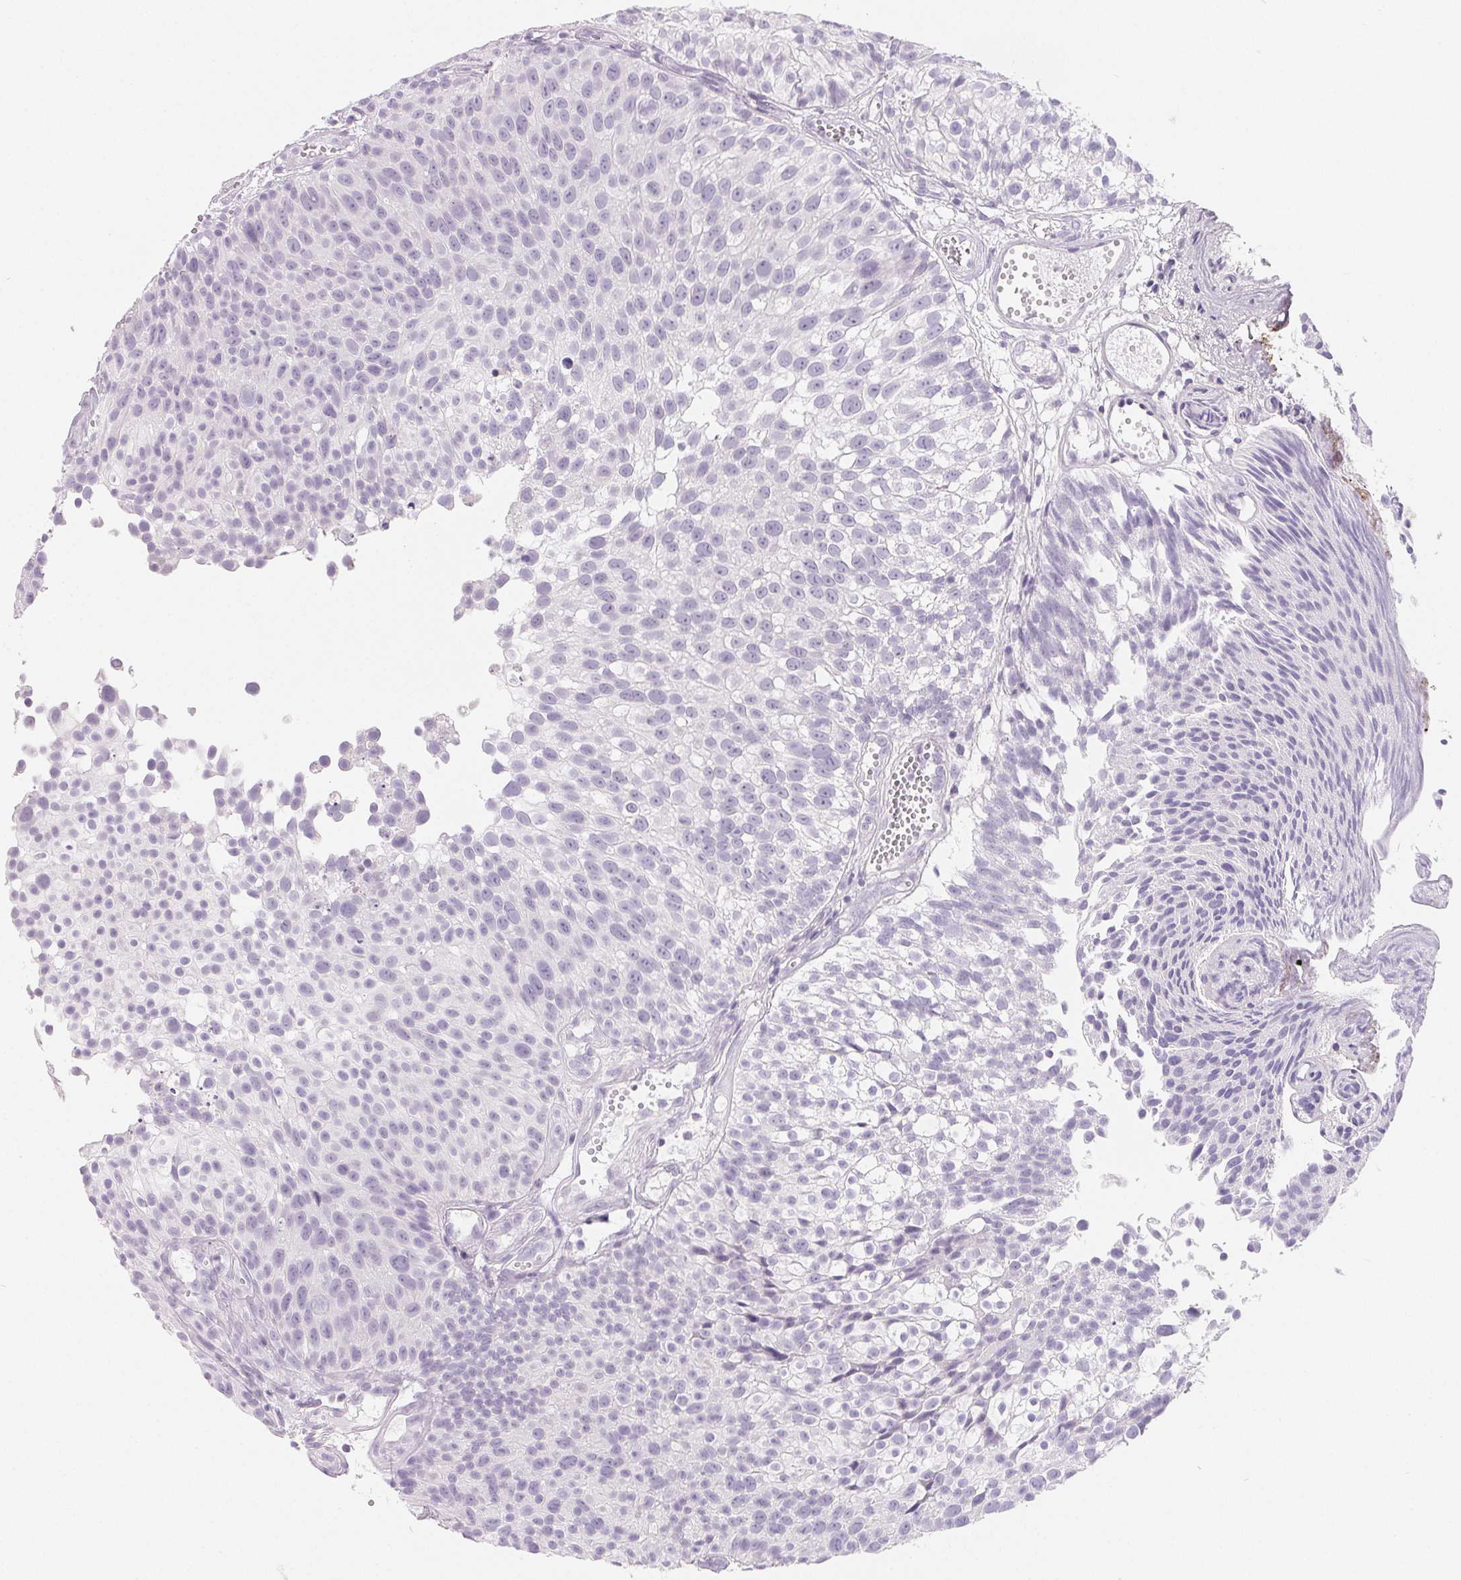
{"staining": {"intensity": "negative", "quantity": "none", "location": "none"}, "tissue": "urothelial cancer", "cell_type": "Tumor cells", "image_type": "cancer", "snomed": [{"axis": "morphology", "description": "Urothelial carcinoma, Low grade"}, {"axis": "topography", "description": "Urinary bladder"}], "caption": "Human urothelial cancer stained for a protein using immunohistochemistry (IHC) exhibits no staining in tumor cells.", "gene": "SPACA5B", "patient": {"sex": "male", "age": 70}}